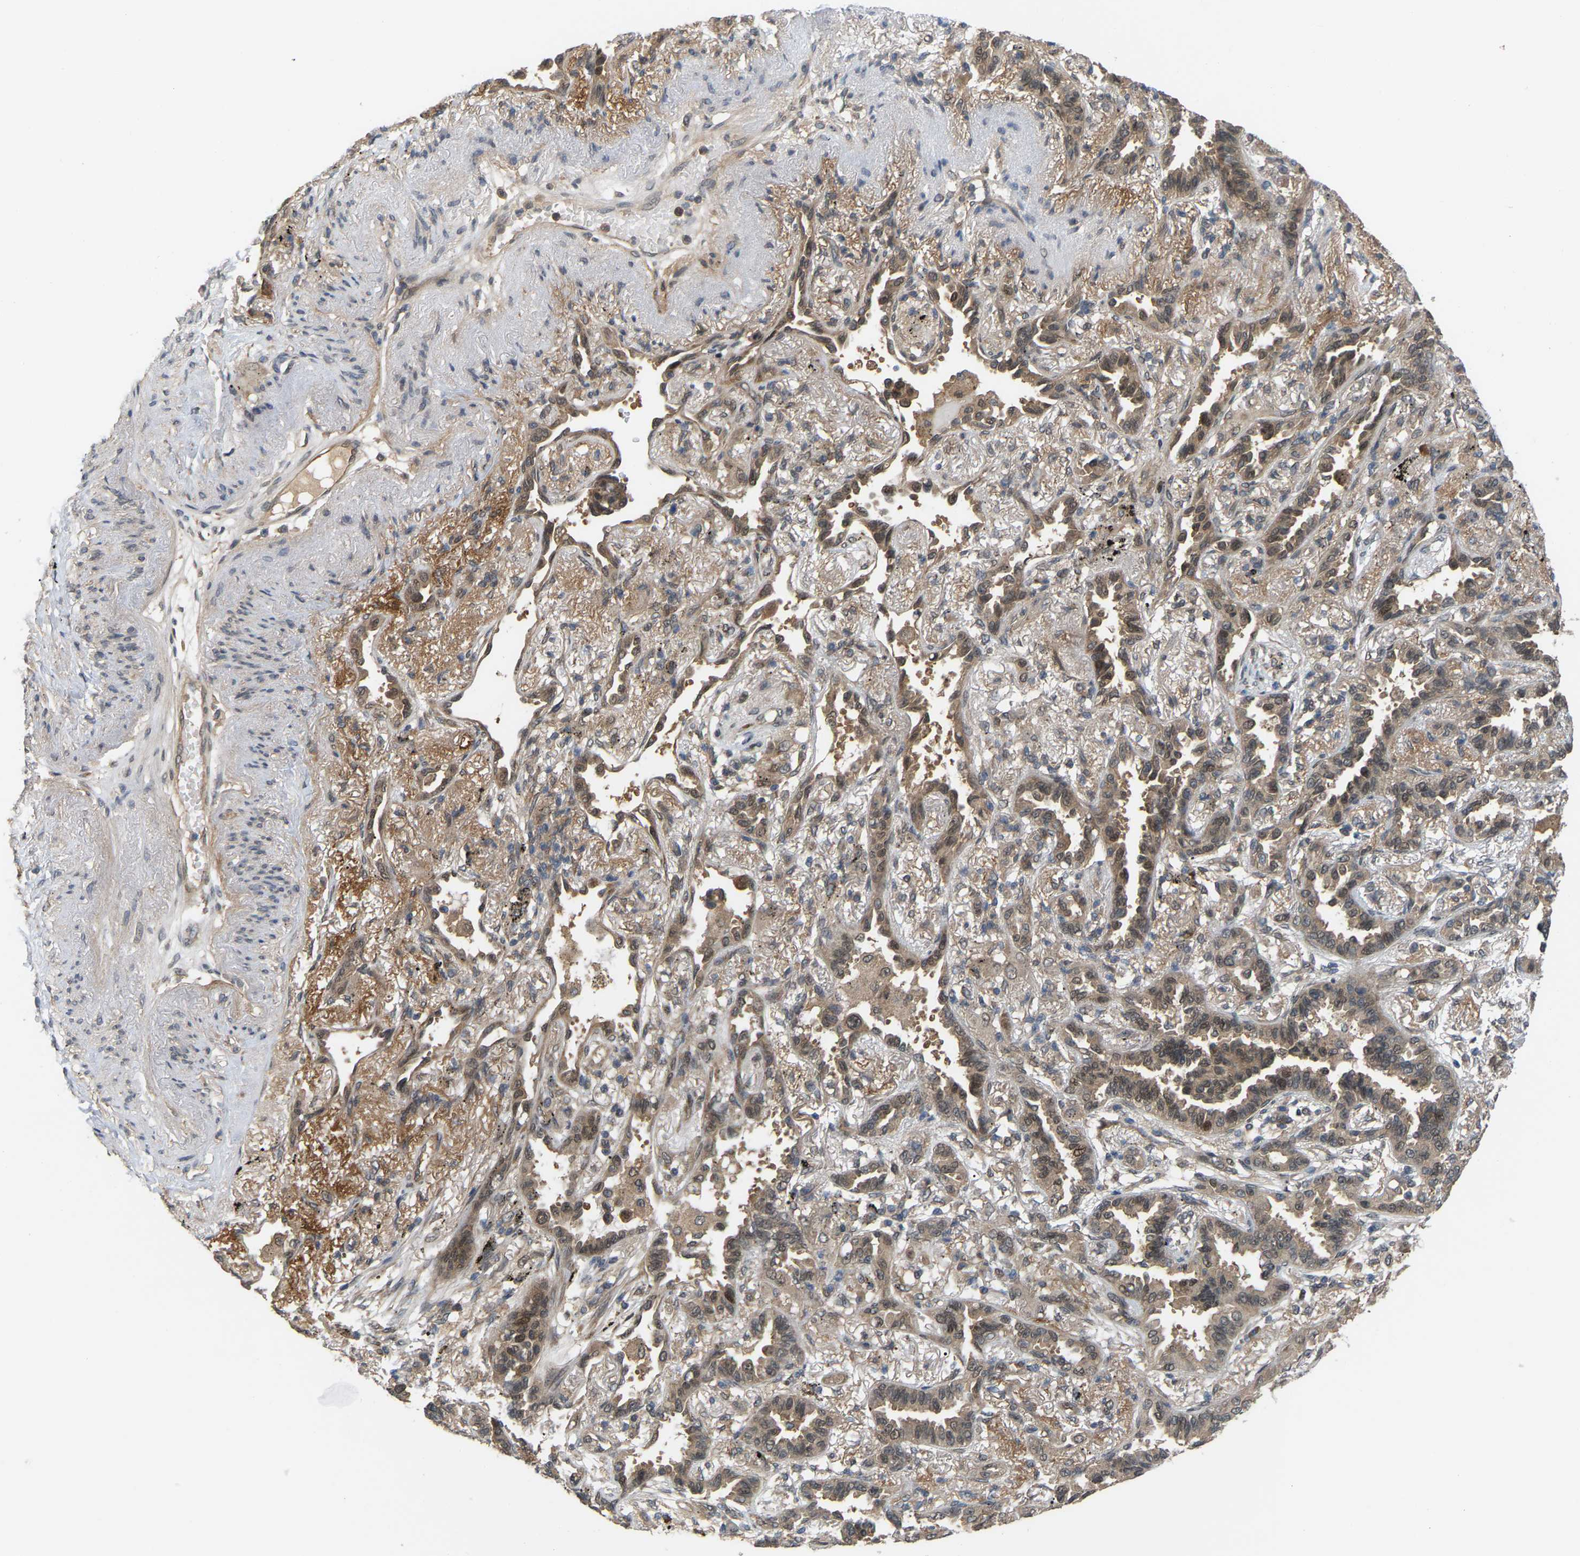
{"staining": {"intensity": "weak", "quantity": ">75%", "location": "cytoplasmic/membranous"}, "tissue": "lung cancer", "cell_type": "Tumor cells", "image_type": "cancer", "snomed": [{"axis": "morphology", "description": "Adenocarcinoma, NOS"}, {"axis": "topography", "description": "Lung"}], "caption": "Immunohistochemical staining of human lung cancer (adenocarcinoma) exhibits low levels of weak cytoplasmic/membranous expression in approximately >75% of tumor cells.", "gene": "CROT", "patient": {"sex": "male", "age": 59}}